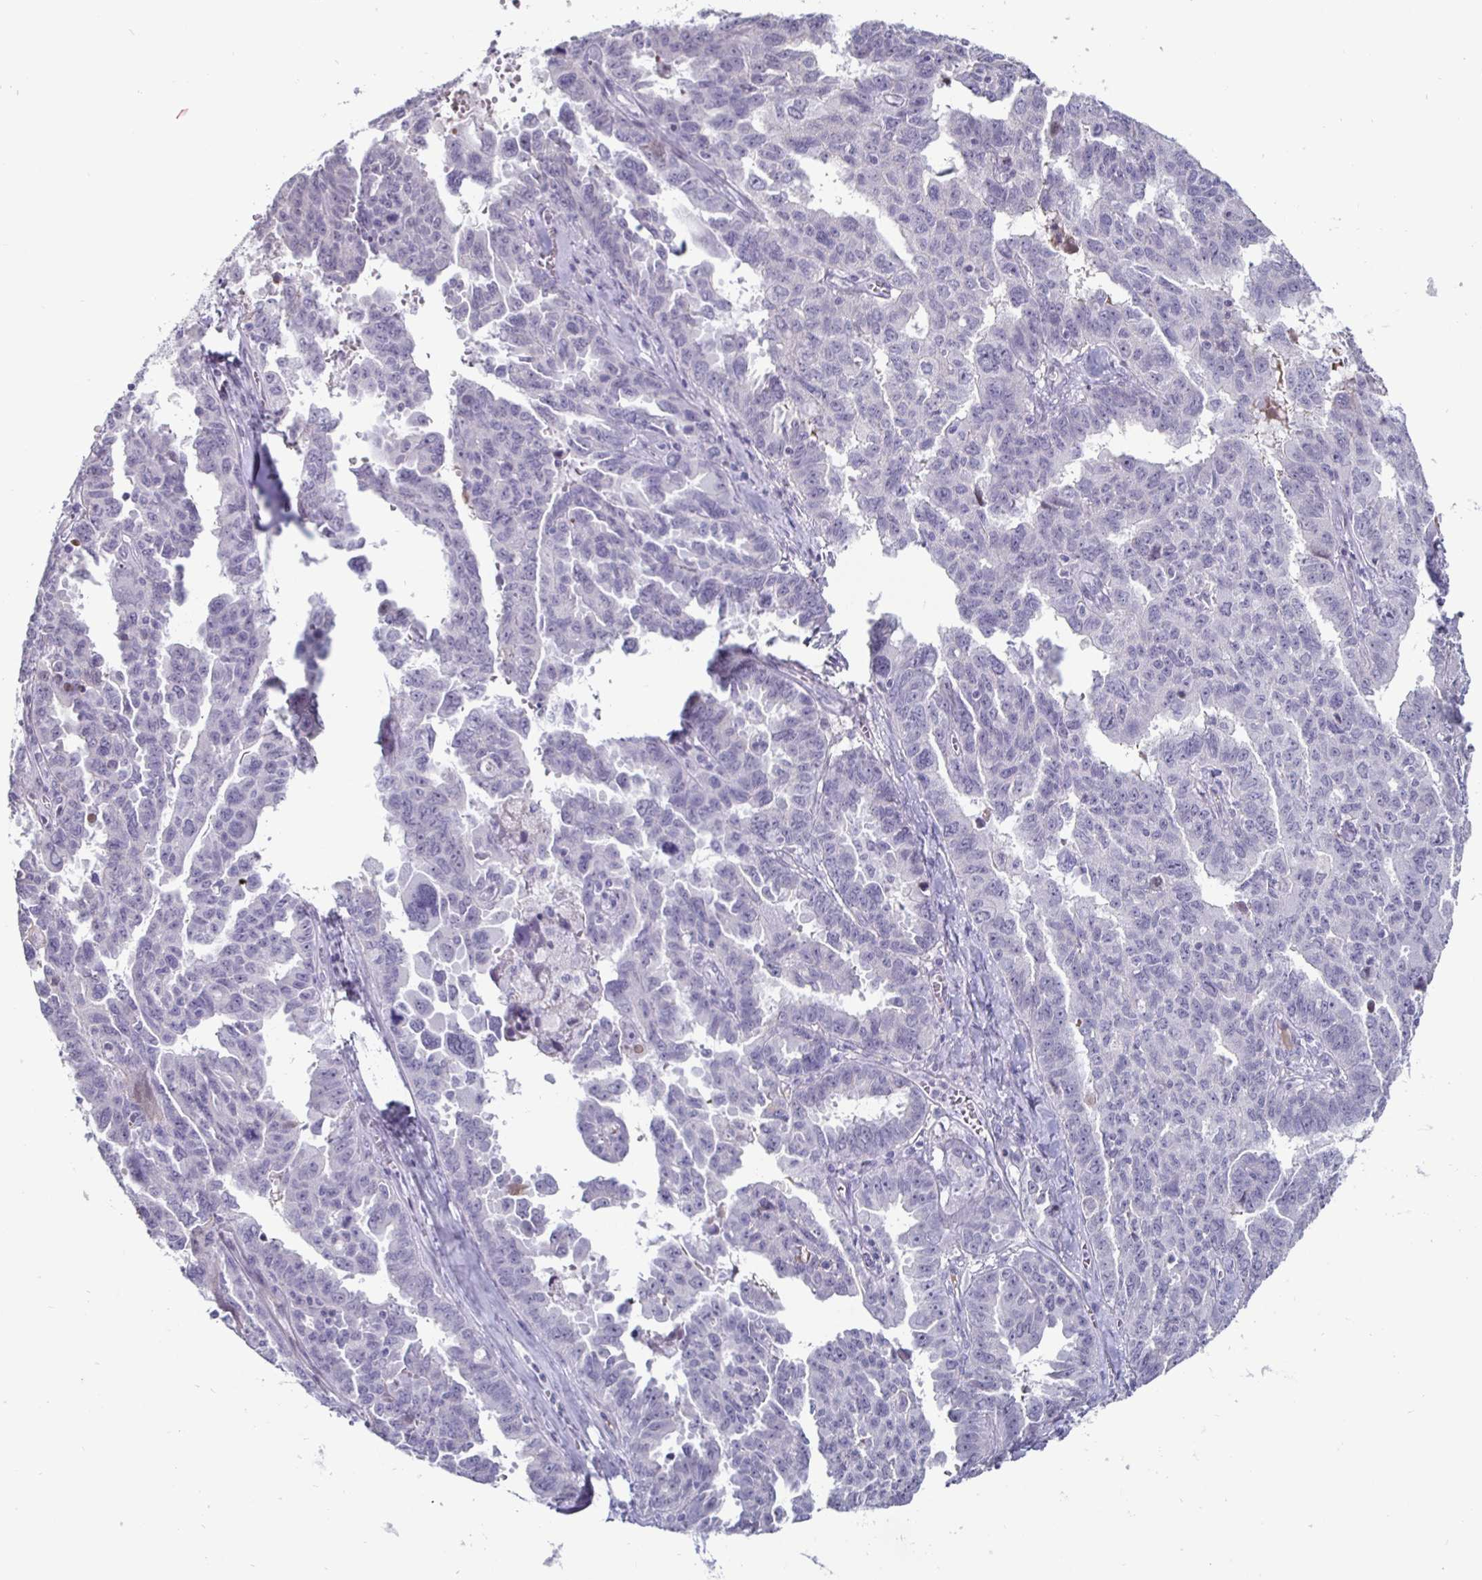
{"staining": {"intensity": "negative", "quantity": "none", "location": "none"}, "tissue": "ovarian cancer", "cell_type": "Tumor cells", "image_type": "cancer", "snomed": [{"axis": "morphology", "description": "Adenocarcinoma, NOS"}, {"axis": "morphology", "description": "Carcinoma, endometroid"}, {"axis": "topography", "description": "Ovary"}], "caption": "Immunohistochemistry (IHC) of adenocarcinoma (ovarian) shows no staining in tumor cells. Nuclei are stained in blue.", "gene": "OOSP2", "patient": {"sex": "female", "age": 72}}